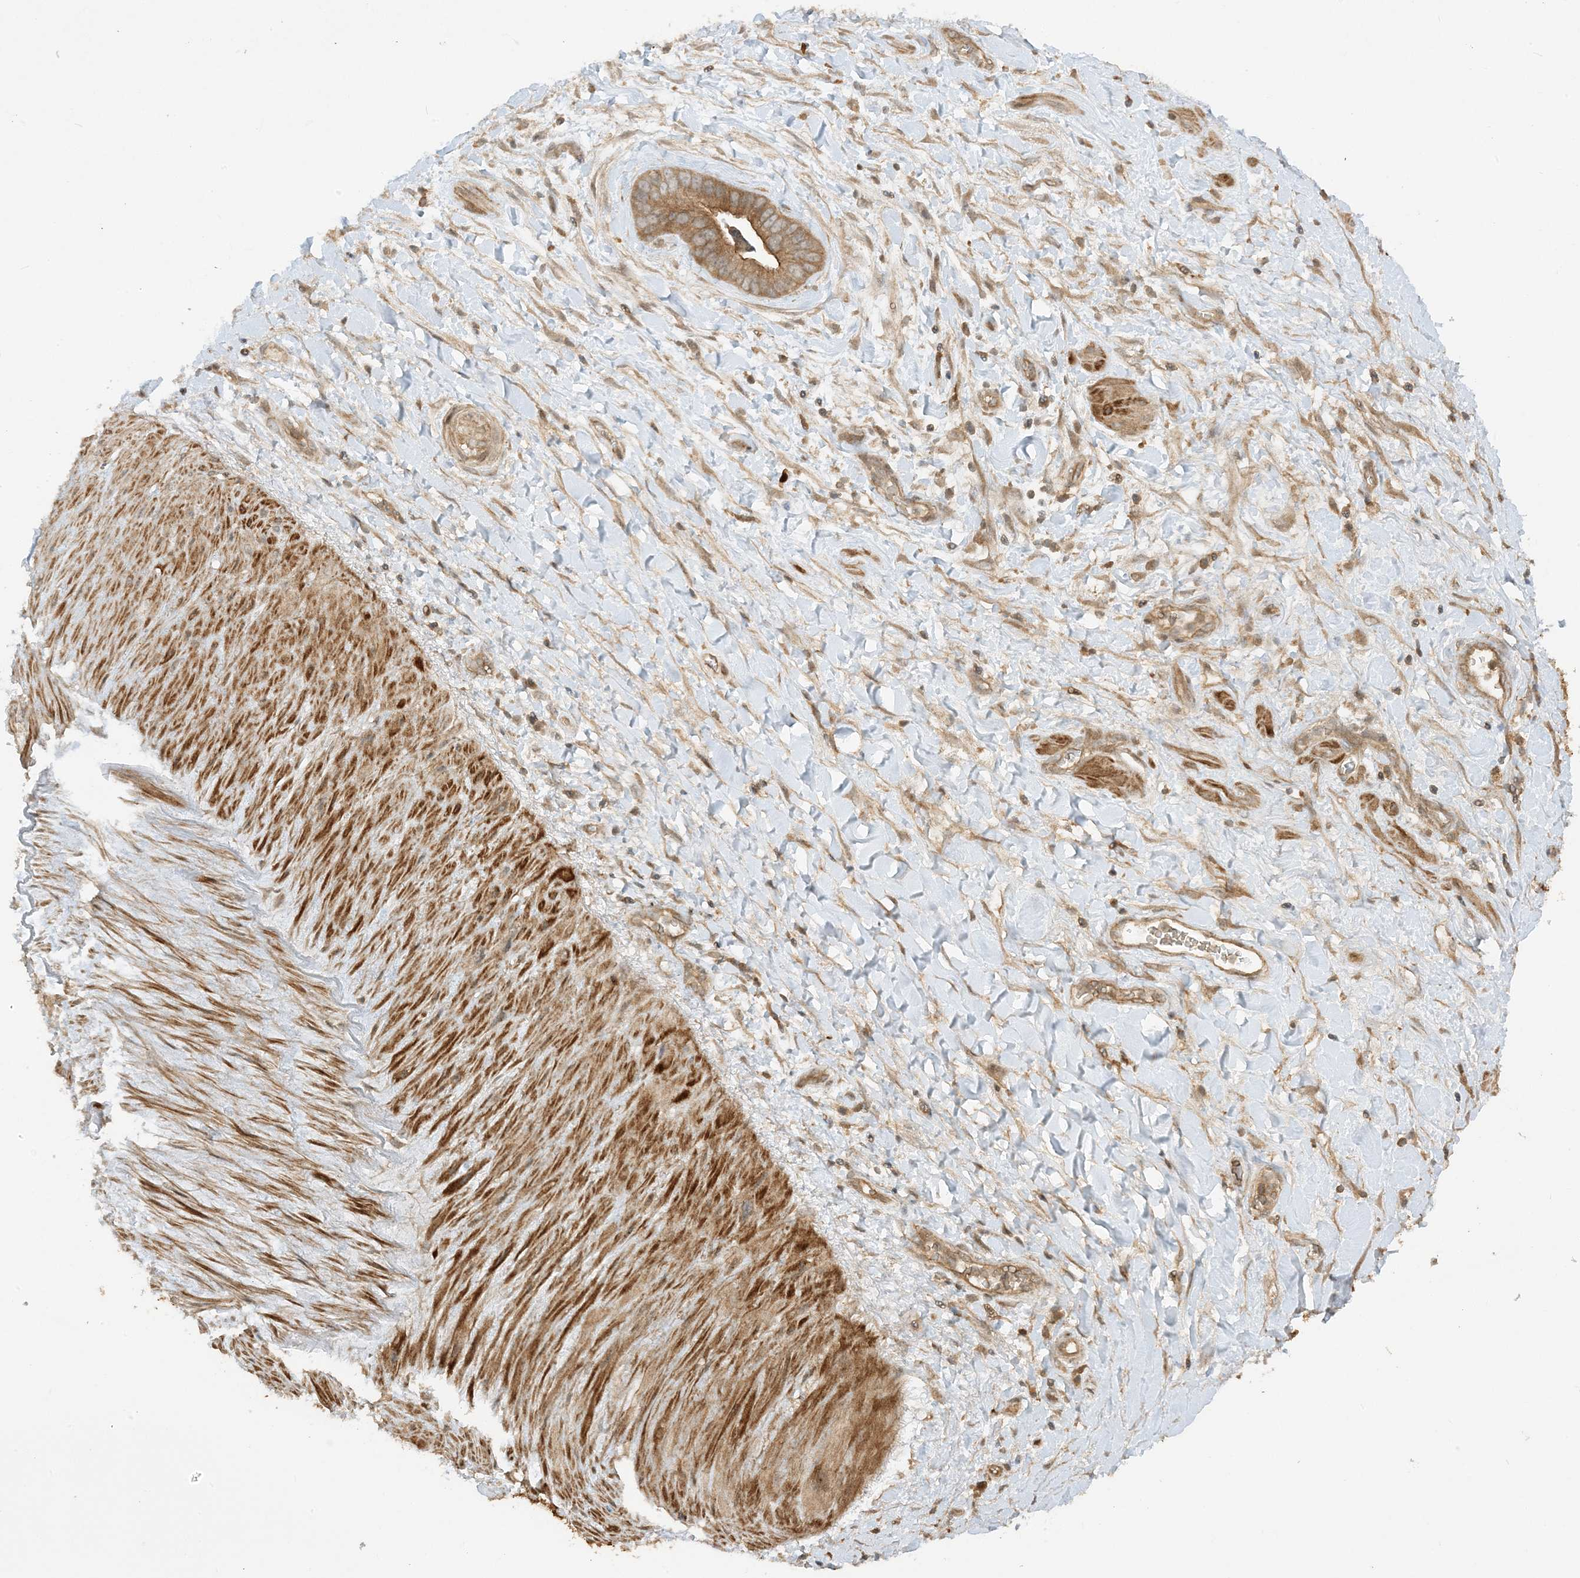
{"staining": {"intensity": "moderate", "quantity": ">75%", "location": "cytoplasmic/membranous"}, "tissue": "soft tissue", "cell_type": "Fibroblasts", "image_type": "normal", "snomed": [{"axis": "morphology", "description": "Normal tissue, NOS"}, {"axis": "morphology", "description": "Adenocarcinoma, NOS"}, {"axis": "topography", "description": "Pancreas"}, {"axis": "topography", "description": "Peripheral nerve tissue"}], "caption": "Immunohistochemistry image of benign soft tissue: human soft tissue stained using immunohistochemistry demonstrates medium levels of moderate protein expression localized specifically in the cytoplasmic/membranous of fibroblasts, appearing as a cytoplasmic/membranous brown color.", "gene": "XRN1", "patient": {"sex": "male", "age": 59}}